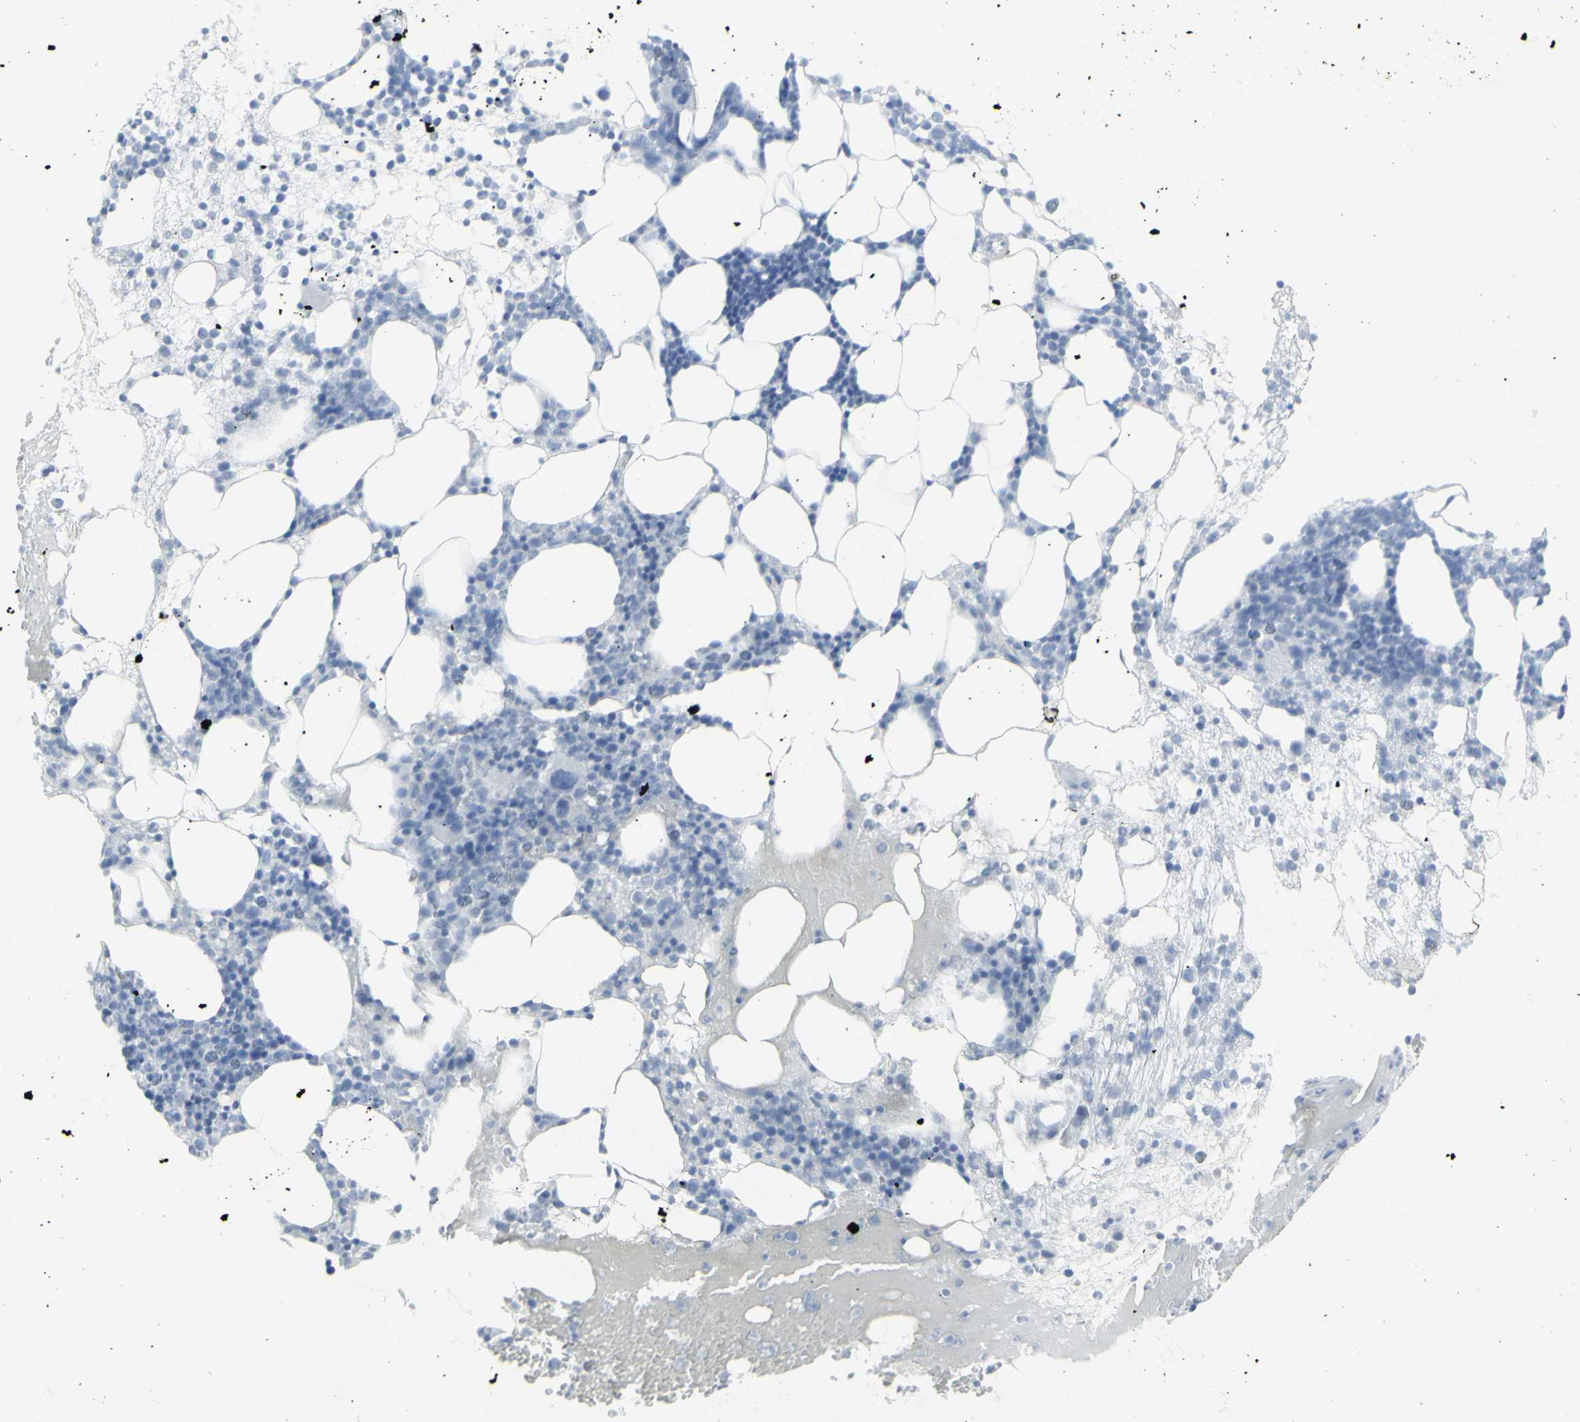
{"staining": {"intensity": "negative", "quantity": "none", "location": "none"}, "tissue": "bone marrow", "cell_type": "Hematopoietic cells", "image_type": "normal", "snomed": [{"axis": "morphology", "description": "Normal tissue, NOS"}, {"axis": "morphology", "description": "Inflammation, NOS"}, {"axis": "topography", "description": "Bone marrow"}], "caption": "The immunohistochemistry image has no significant staining in hematopoietic cells of bone marrow. (Stains: DAB IHC with hematoxylin counter stain, Microscopy: brightfield microscopy at high magnification).", "gene": "ENSG00000198211", "patient": {"sex": "female", "age": 79}}